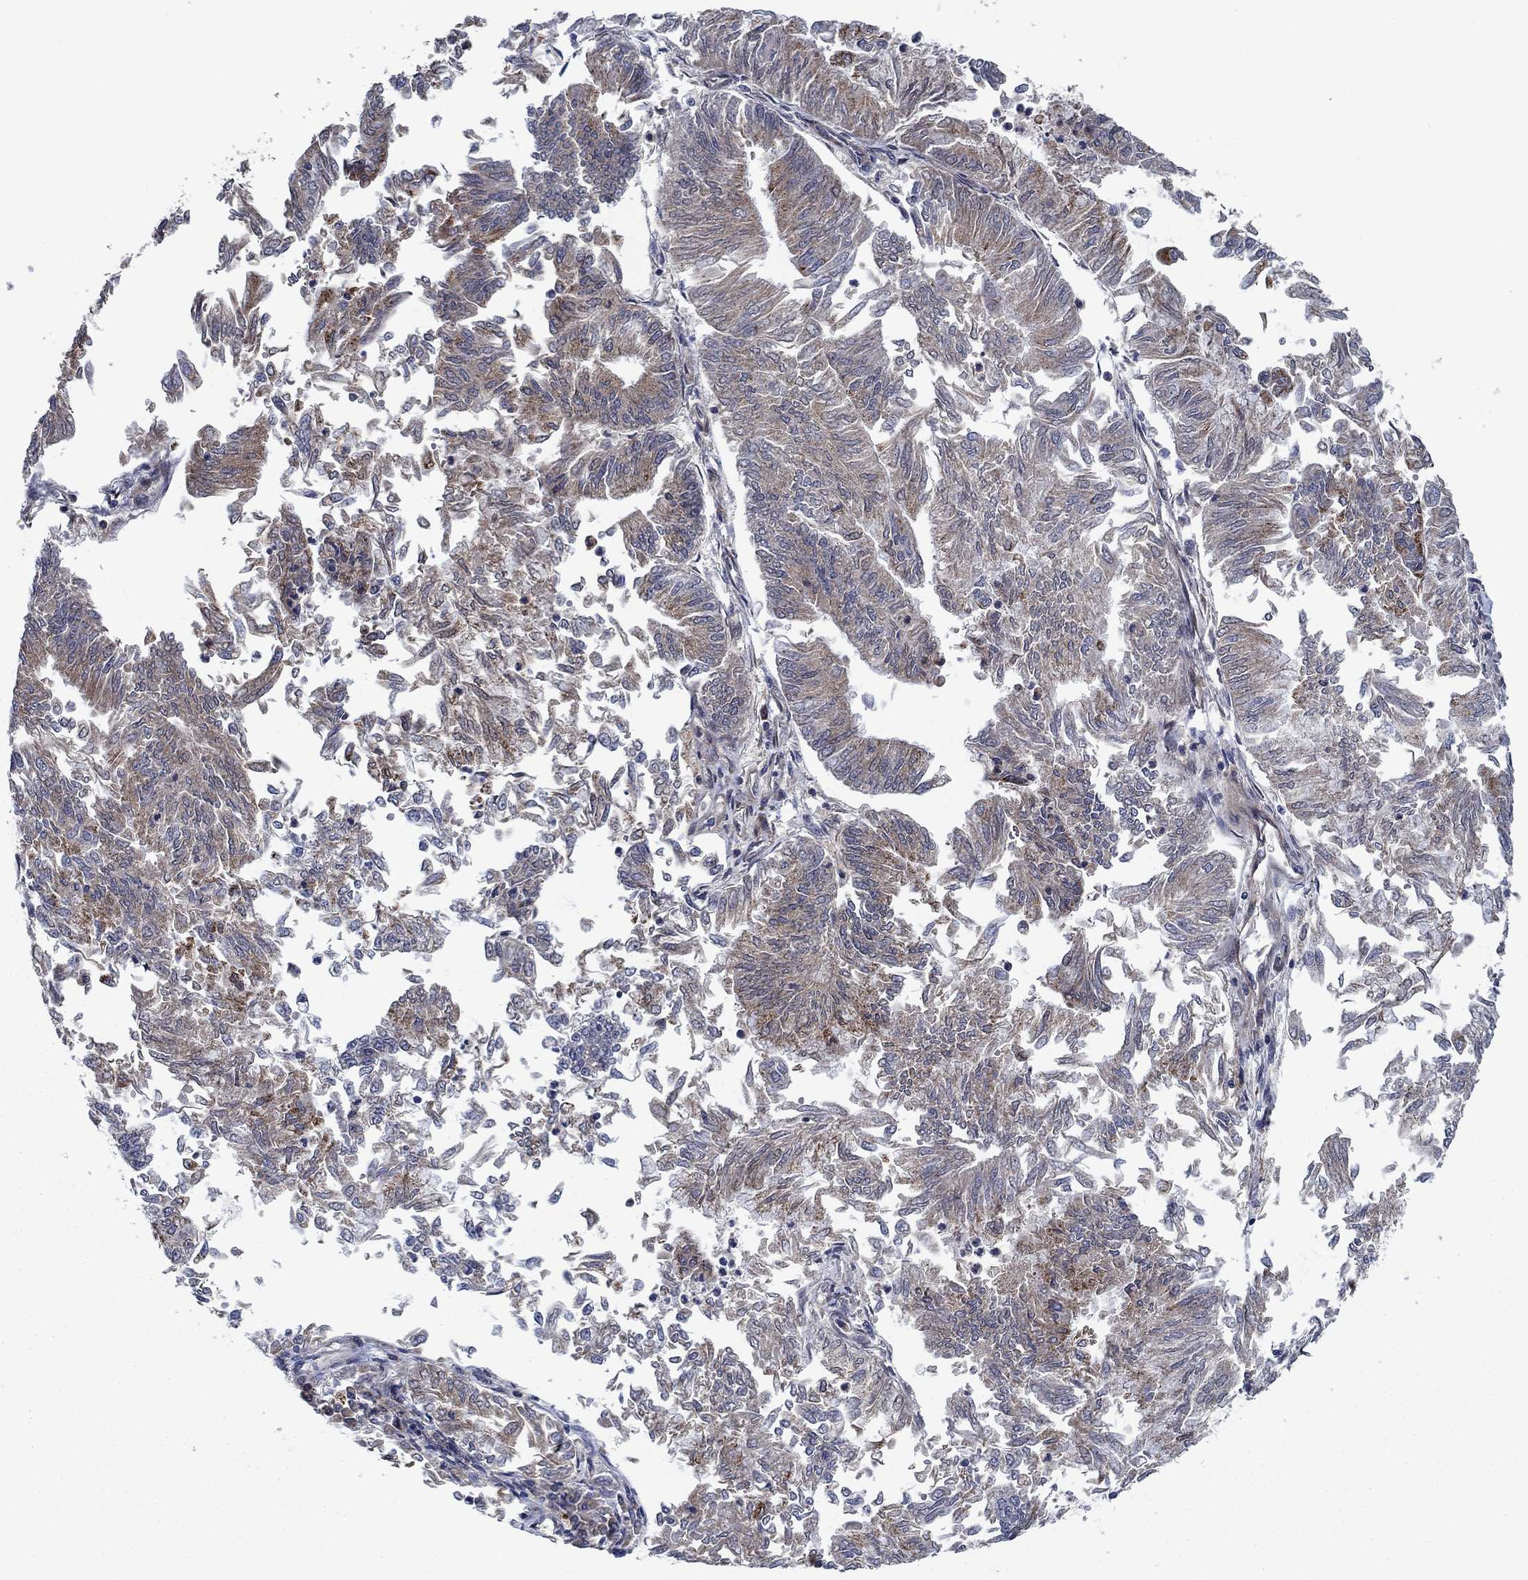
{"staining": {"intensity": "moderate", "quantity": "<25%", "location": "cytoplasmic/membranous"}, "tissue": "endometrial cancer", "cell_type": "Tumor cells", "image_type": "cancer", "snomed": [{"axis": "morphology", "description": "Adenocarcinoma, NOS"}, {"axis": "topography", "description": "Endometrium"}], "caption": "The immunohistochemical stain labels moderate cytoplasmic/membranous staining in tumor cells of endometrial cancer (adenocarcinoma) tissue. (Brightfield microscopy of DAB IHC at high magnification).", "gene": "PRICKLE4", "patient": {"sex": "female", "age": 59}}